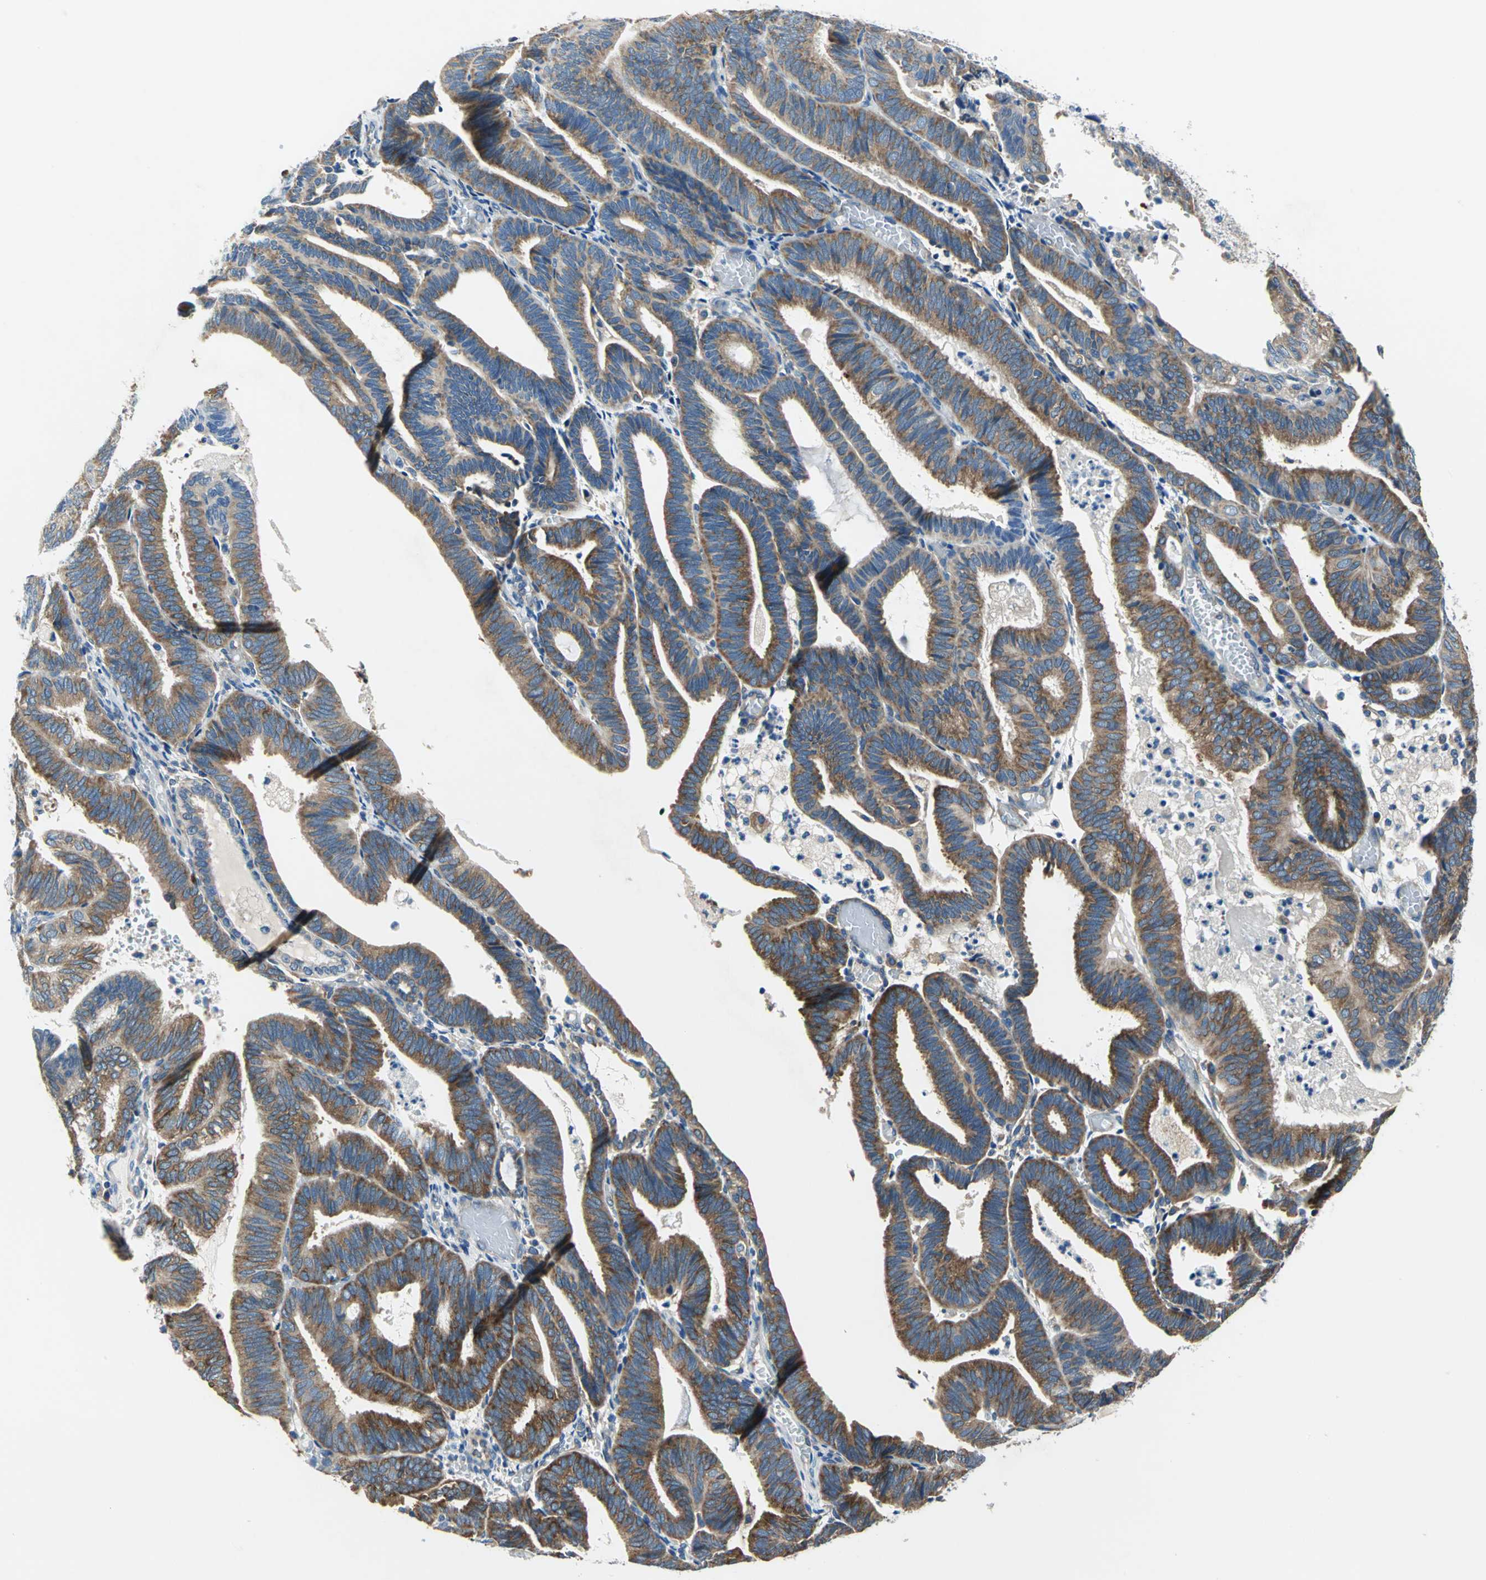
{"staining": {"intensity": "strong", "quantity": ">75%", "location": "cytoplasmic/membranous"}, "tissue": "endometrial cancer", "cell_type": "Tumor cells", "image_type": "cancer", "snomed": [{"axis": "morphology", "description": "Adenocarcinoma, NOS"}, {"axis": "topography", "description": "Uterus"}], "caption": "Endometrial cancer (adenocarcinoma) stained with IHC shows strong cytoplasmic/membranous staining in approximately >75% of tumor cells.", "gene": "TRIM25", "patient": {"sex": "female", "age": 60}}